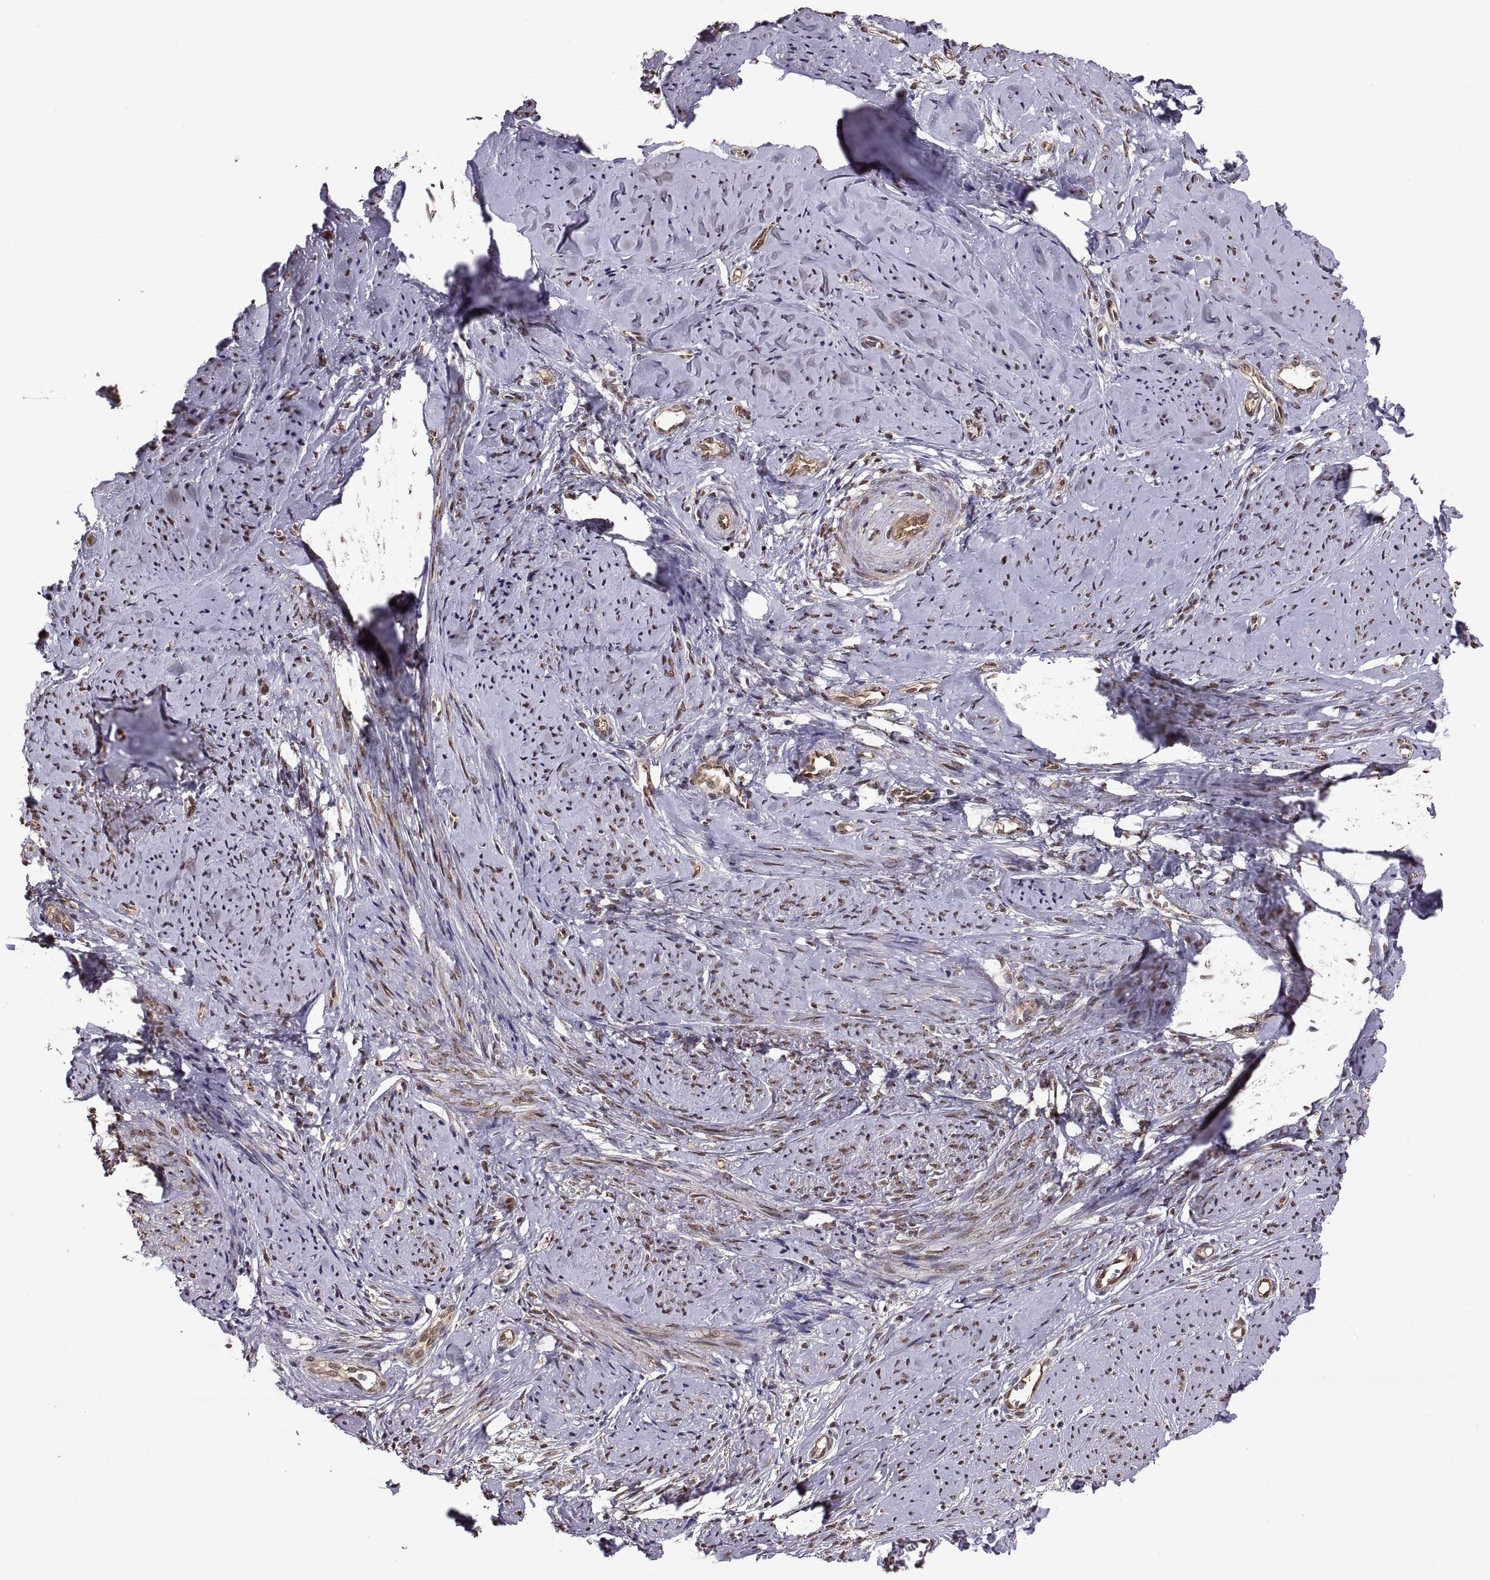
{"staining": {"intensity": "strong", "quantity": "25%-75%", "location": "cytoplasmic/membranous"}, "tissue": "smooth muscle", "cell_type": "Smooth muscle cells", "image_type": "normal", "snomed": [{"axis": "morphology", "description": "Normal tissue, NOS"}, {"axis": "topography", "description": "Smooth muscle"}], "caption": "Smooth muscle stained with IHC exhibits strong cytoplasmic/membranous expression in approximately 25%-75% of smooth muscle cells. Immunohistochemistry (ihc) stains the protein of interest in brown and the nuclei are stained blue.", "gene": "ARRB1", "patient": {"sex": "female", "age": 48}}